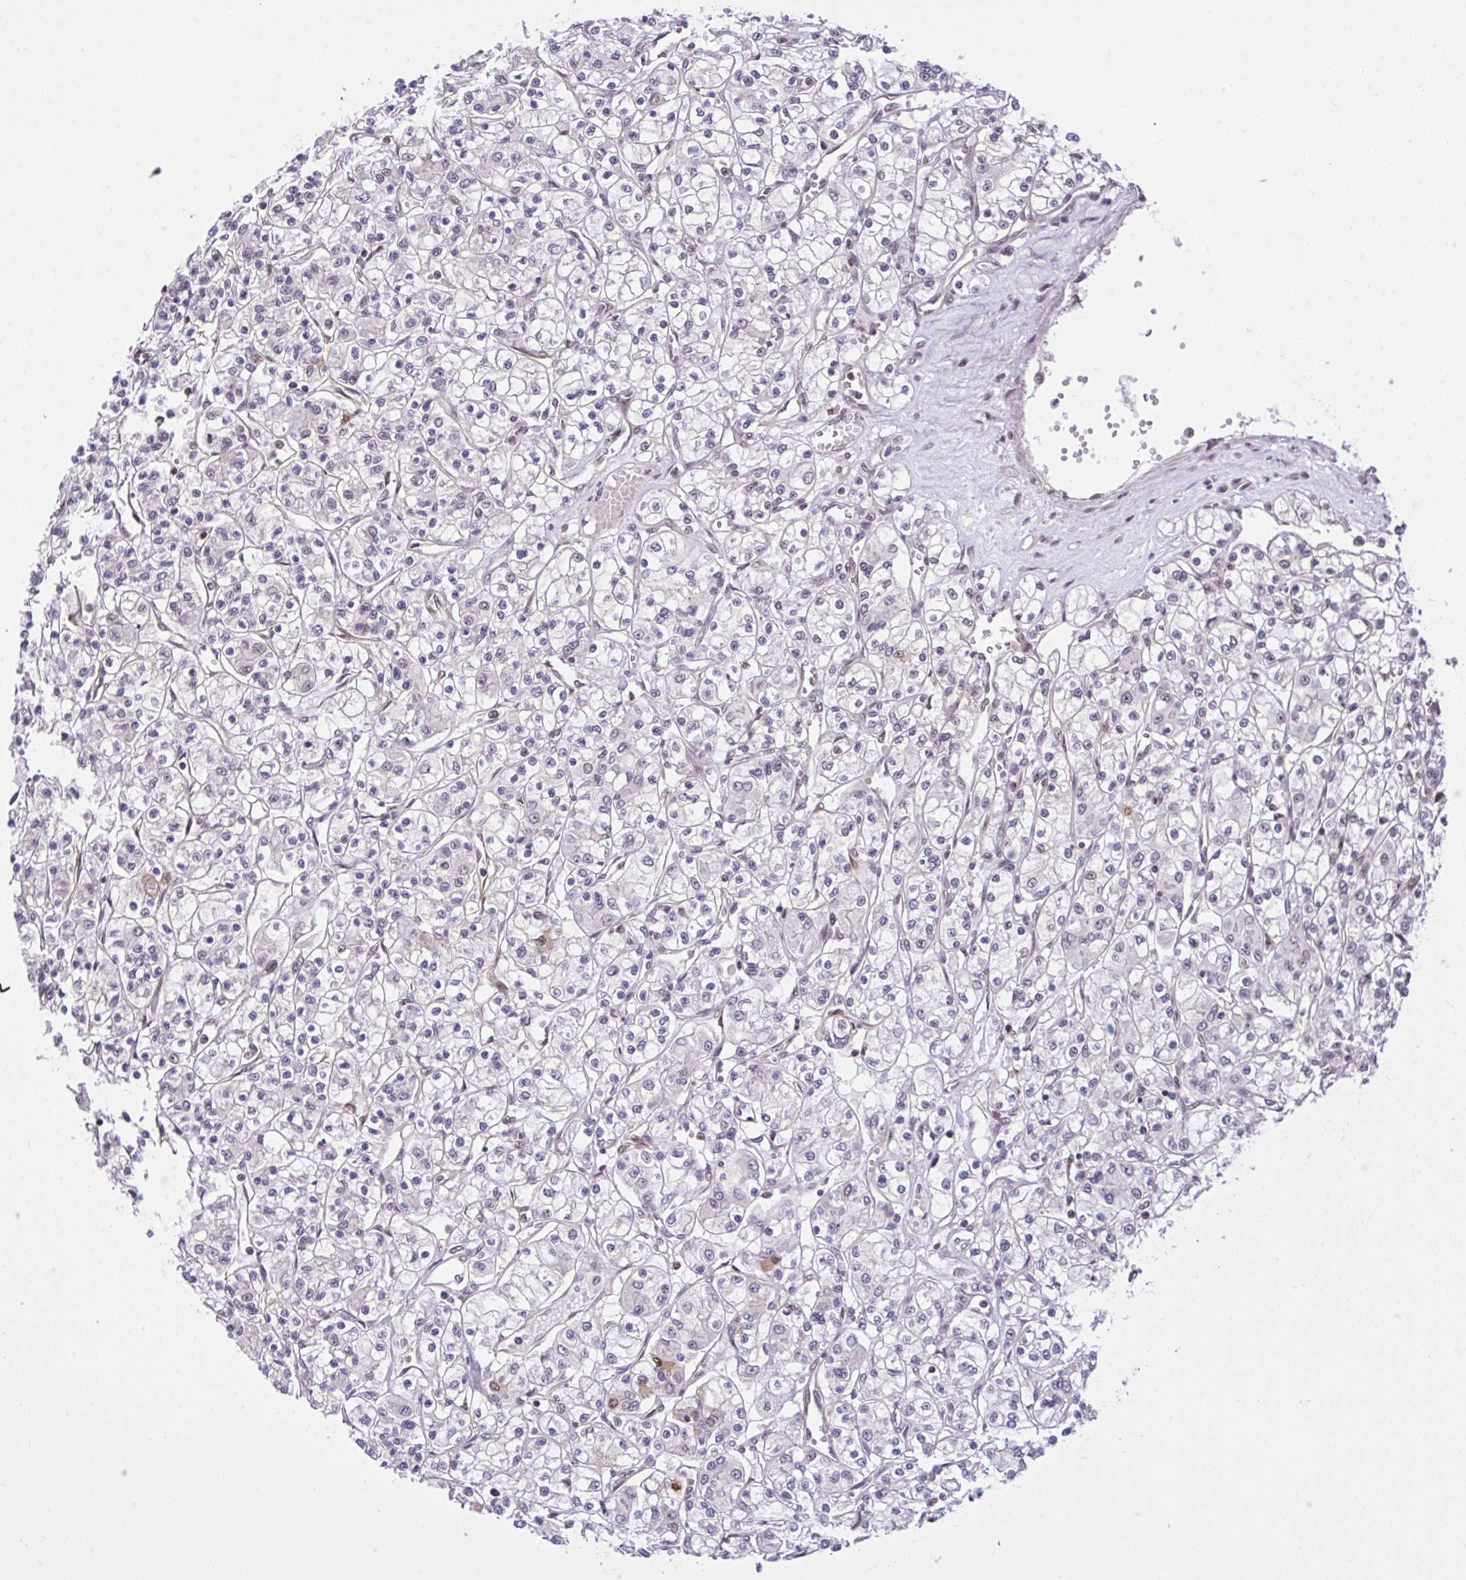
{"staining": {"intensity": "weak", "quantity": "<25%", "location": "nuclear"}, "tissue": "renal cancer", "cell_type": "Tumor cells", "image_type": "cancer", "snomed": [{"axis": "morphology", "description": "Adenocarcinoma, NOS"}, {"axis": "topography", "description": "Kidney"}], "caption": "A high-resolution histopathology image shows immunohistochemistry (IHC) staining of renal cancer, which demonstrates no significant staining in tumor cells. (DAB IHC visualized using brightfield microscopy, high magnification).", "gene": "CCDC12", "patient": {"sex": "female", "age": 59}}